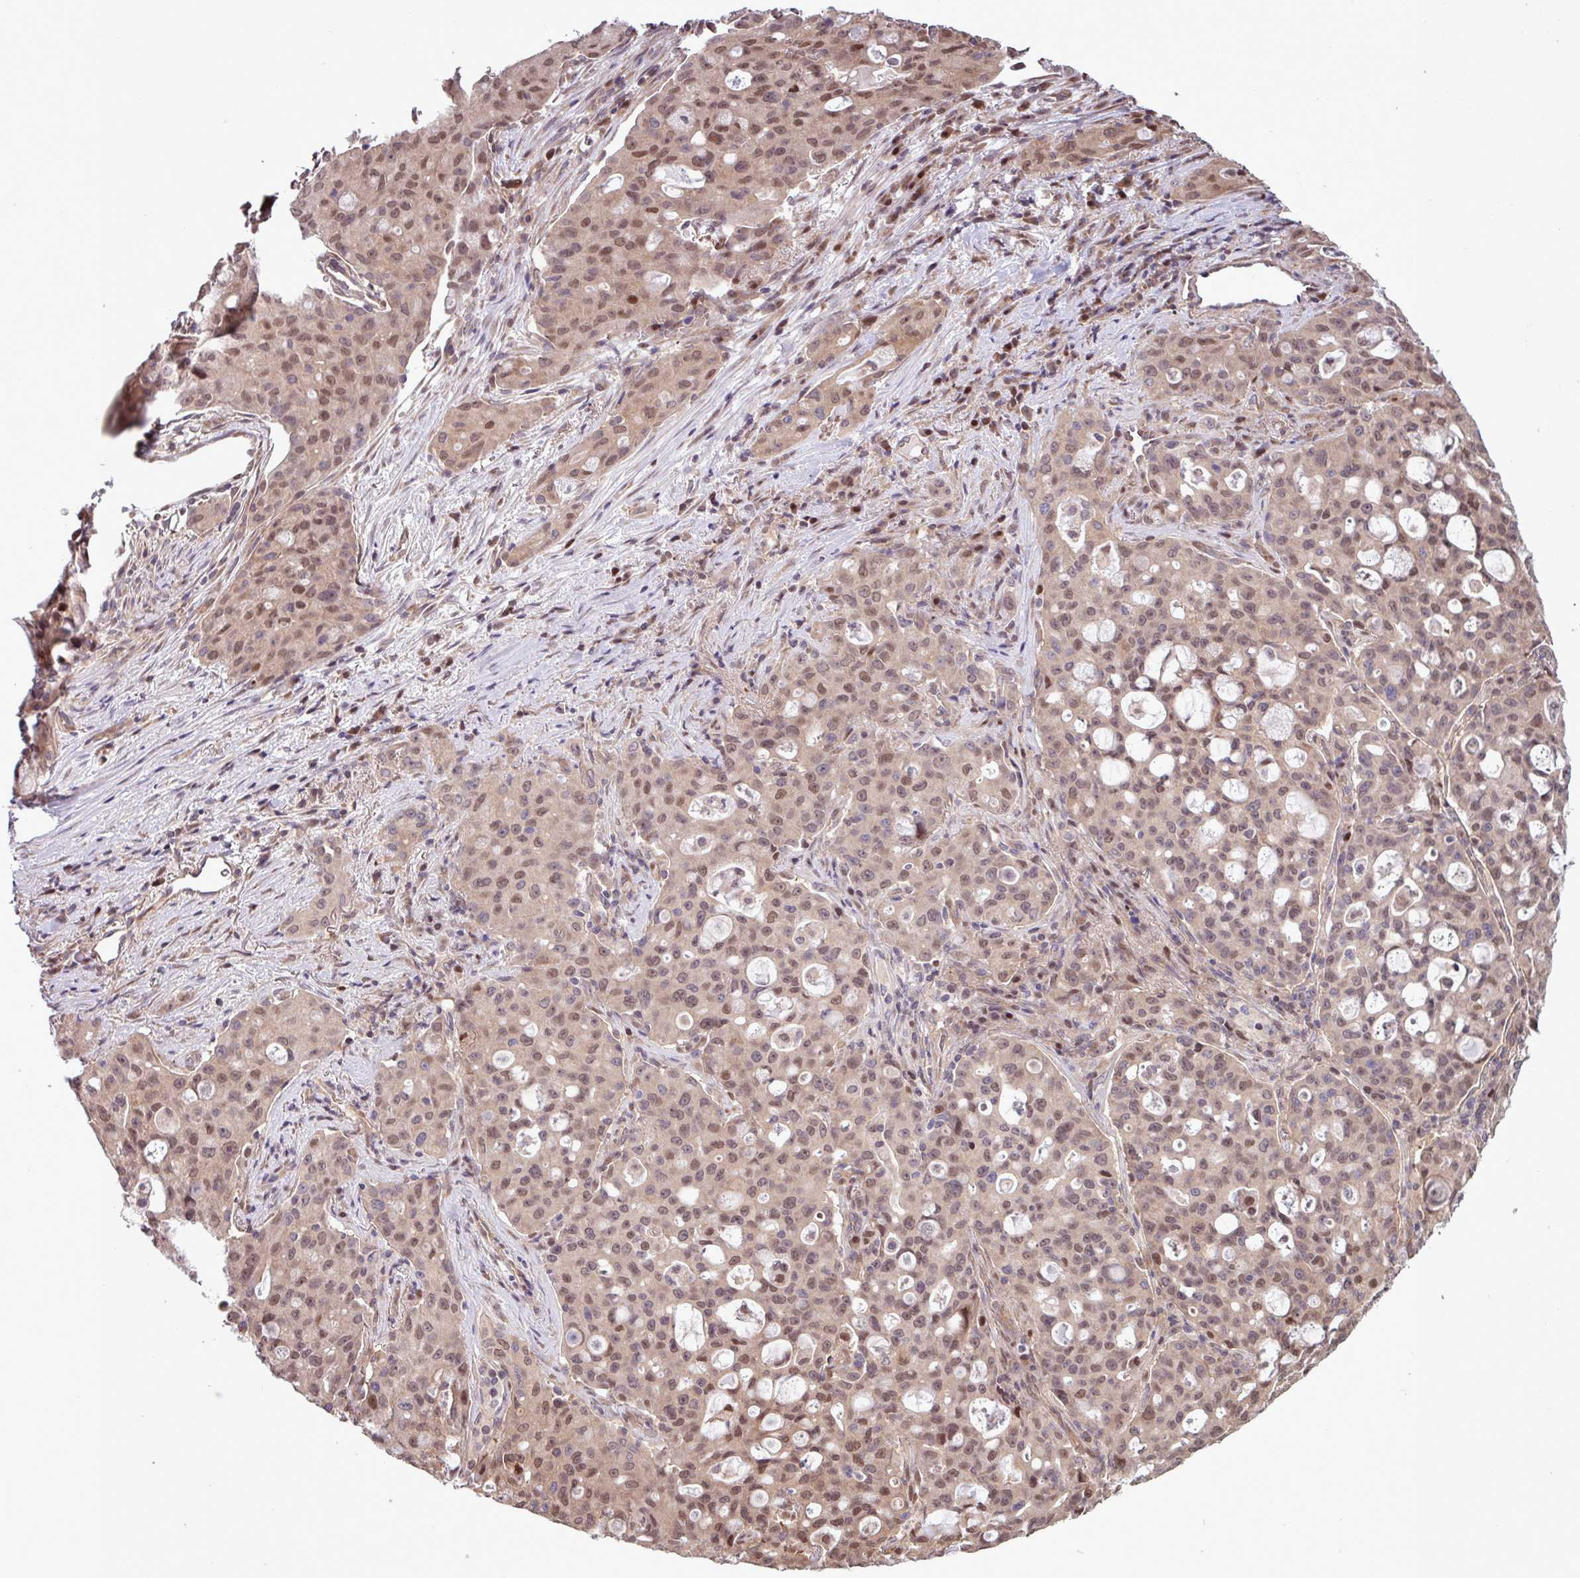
{"staining": {"intensity": "moderate", "quantity": "25%-75%", "location": "nuclear"}, "tissue": "lung cancer", "cell_type": "Tumor cells", "image_type": "cancer", "snomed": [{"axis": "morphology", "description": "Adenocarcinoma, NOS"}, {"axis": "topography", "description": "Lung"}], "caption": "A high-resolution histopathology image shows IHC staining of adenocarcinoma (lung), which shows moderate nuclear staining in about 25%-75% of tumor cells.", "gene": "PDPR", "patient": {"sex": "female", "age": 44}}